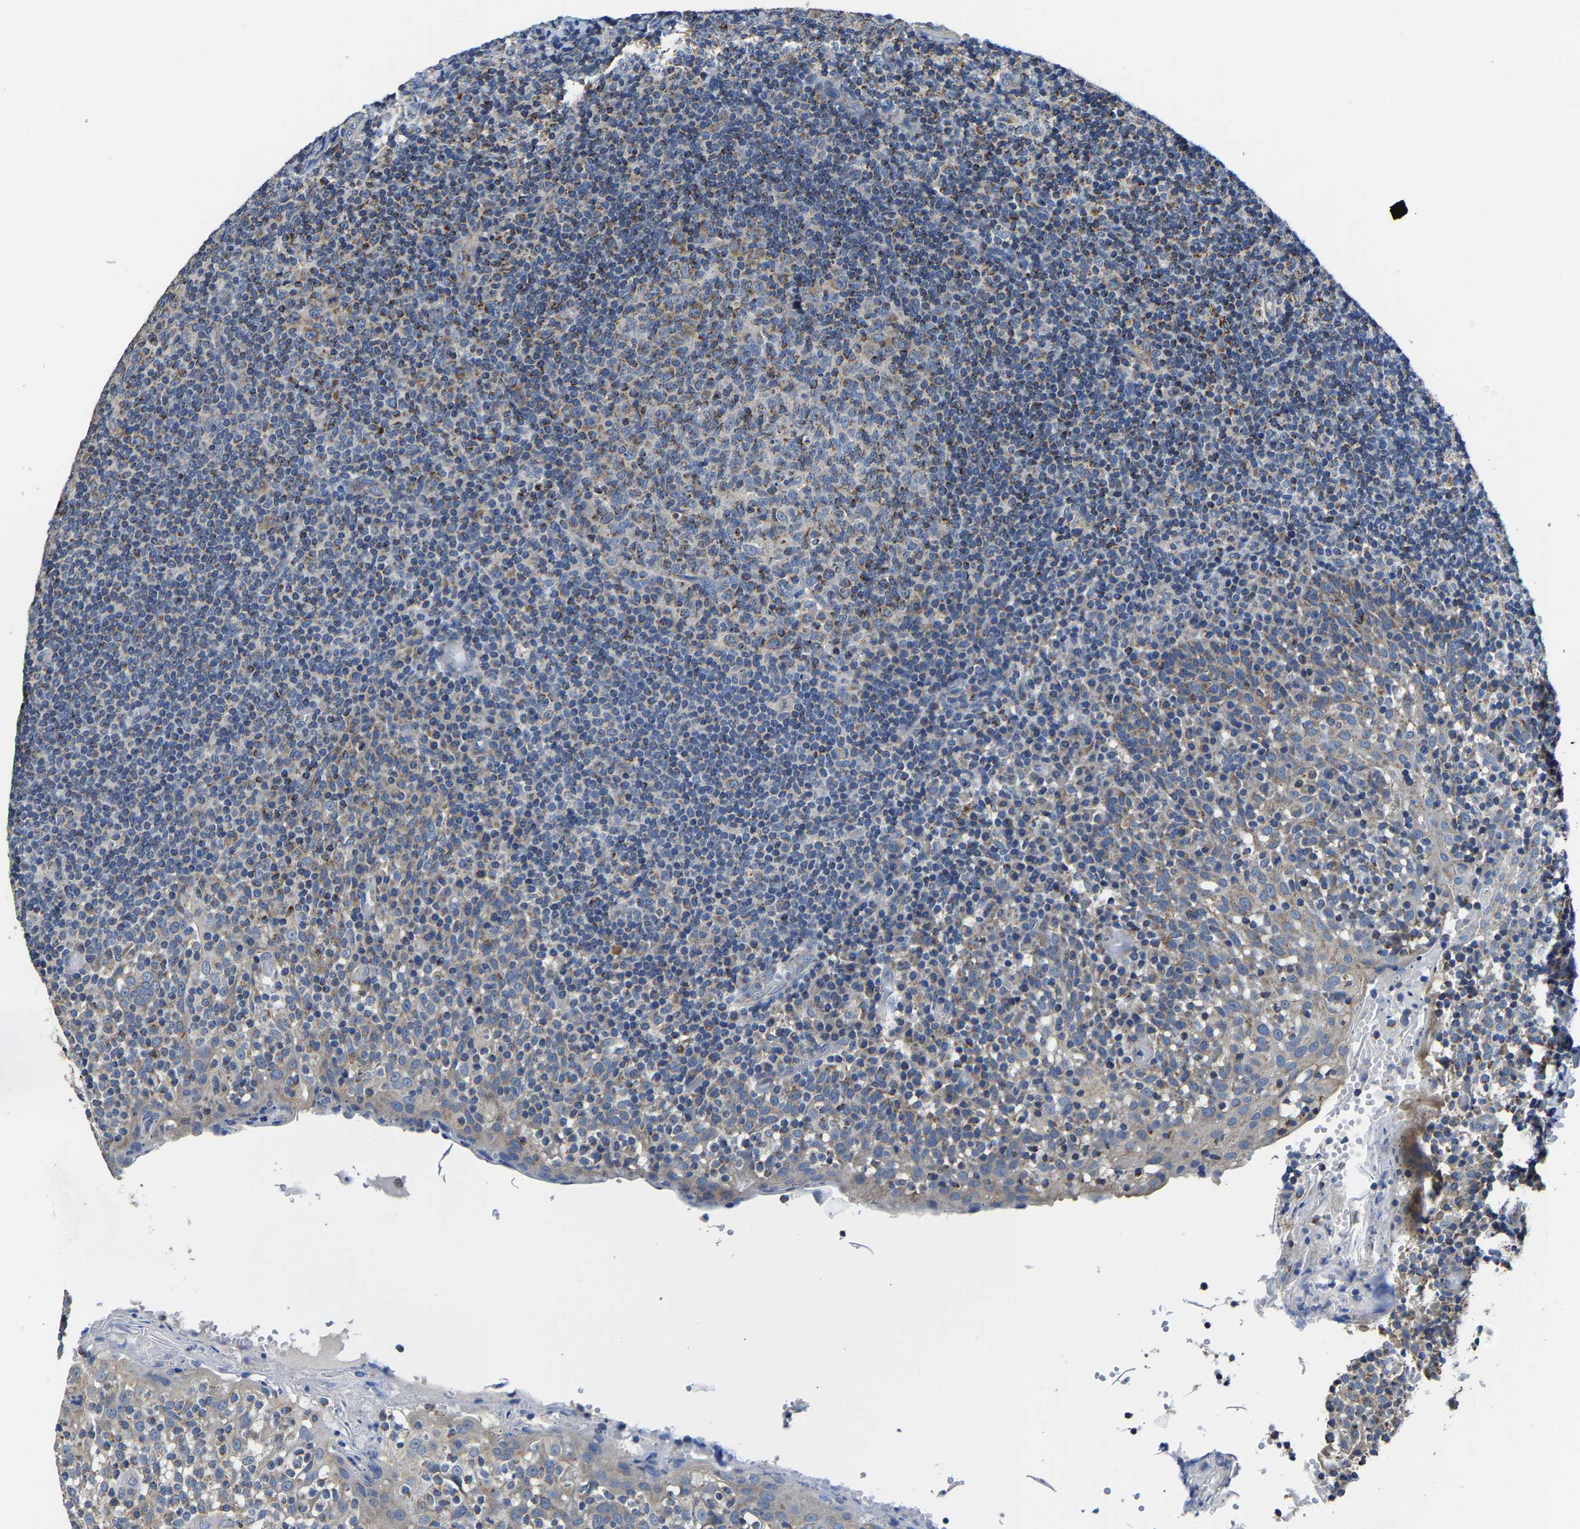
{"staining": {"intensity": "moderate", "quantity": "25%-75%", "location": "cytoplasmic/membranous"}, "tissue": "tonsil", "cell_type": "Germinal center cells", "image_type": "normal", "snomed": [{"axis": "morphology", "description": "Normal tissue, NOS"}, {"axis": "topography", "description": "Tonsil"}], "caption": "Unremarkable tonsil exhibits moderate cytoplasmic/membranous expression in about 25%-75% of germinal center cells Immunohistochemistry stains the protein of interest in brown and the nuclei are stained blue..", "gene": "AGK", "patient": {"sex": "female", "age": 19}}